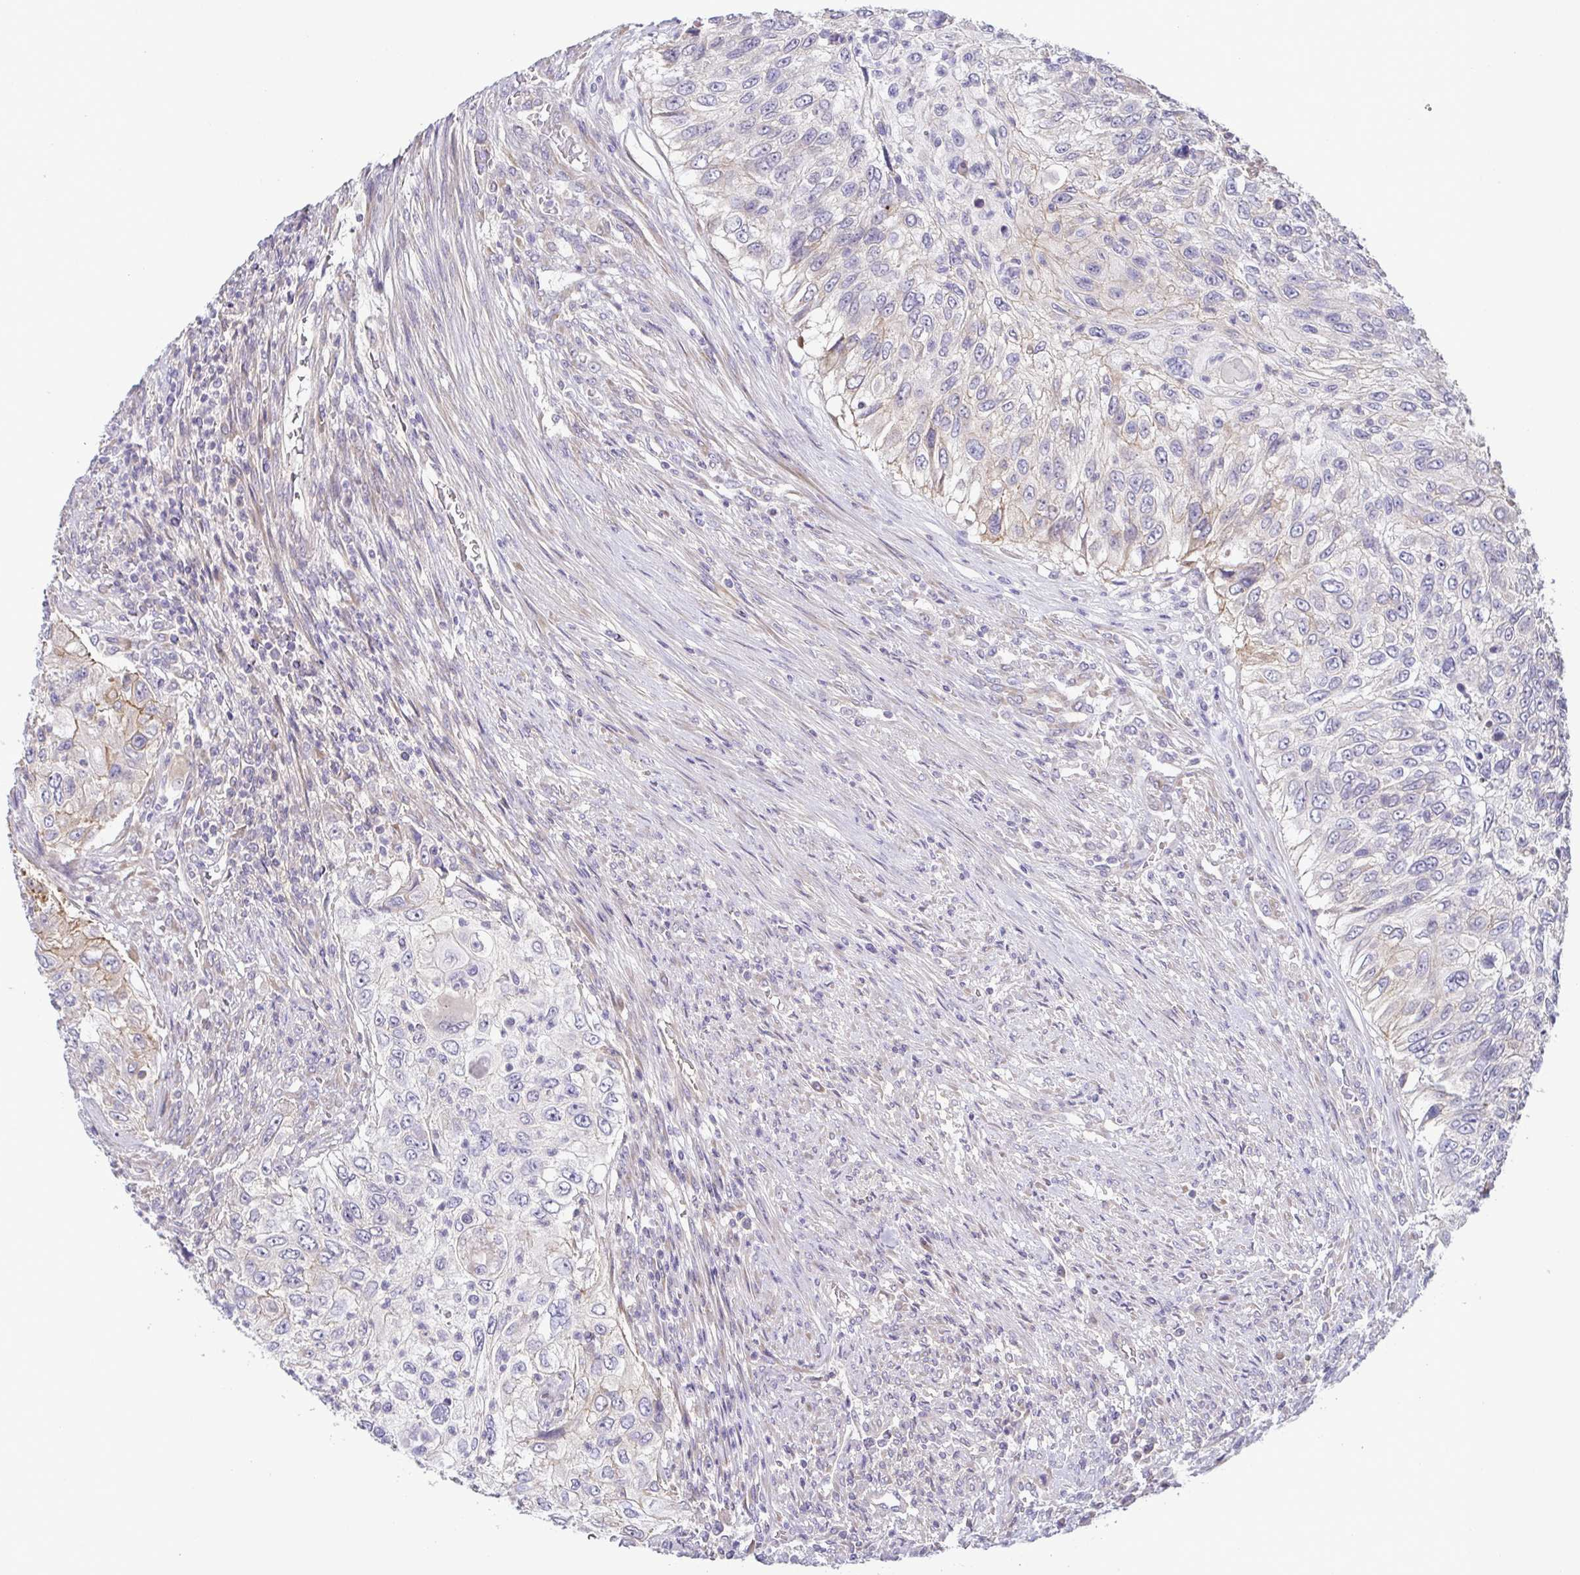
{"staining": {"intensity": "weak", "quantity": "<25%", "location": "cytoplasmic/membranous"}, "tissue": "urothelial cancer", "cell_type": "Tumor cells", "image_type": "cancer", "snomed": [{"axis": "morphology", "description": "Urothelial carcinoma, High grade"}, {"axis": "topography", "description": "Urinary bladder"}], "caption": "DAB (3,3'-diaminobenzidine) immunohistochemical staining of human high-grade urothelial carcinoma exhibits no significant expression in tumor cells.", "gene": "LMF2", "patient": {"sex": "female", "age": 60}}